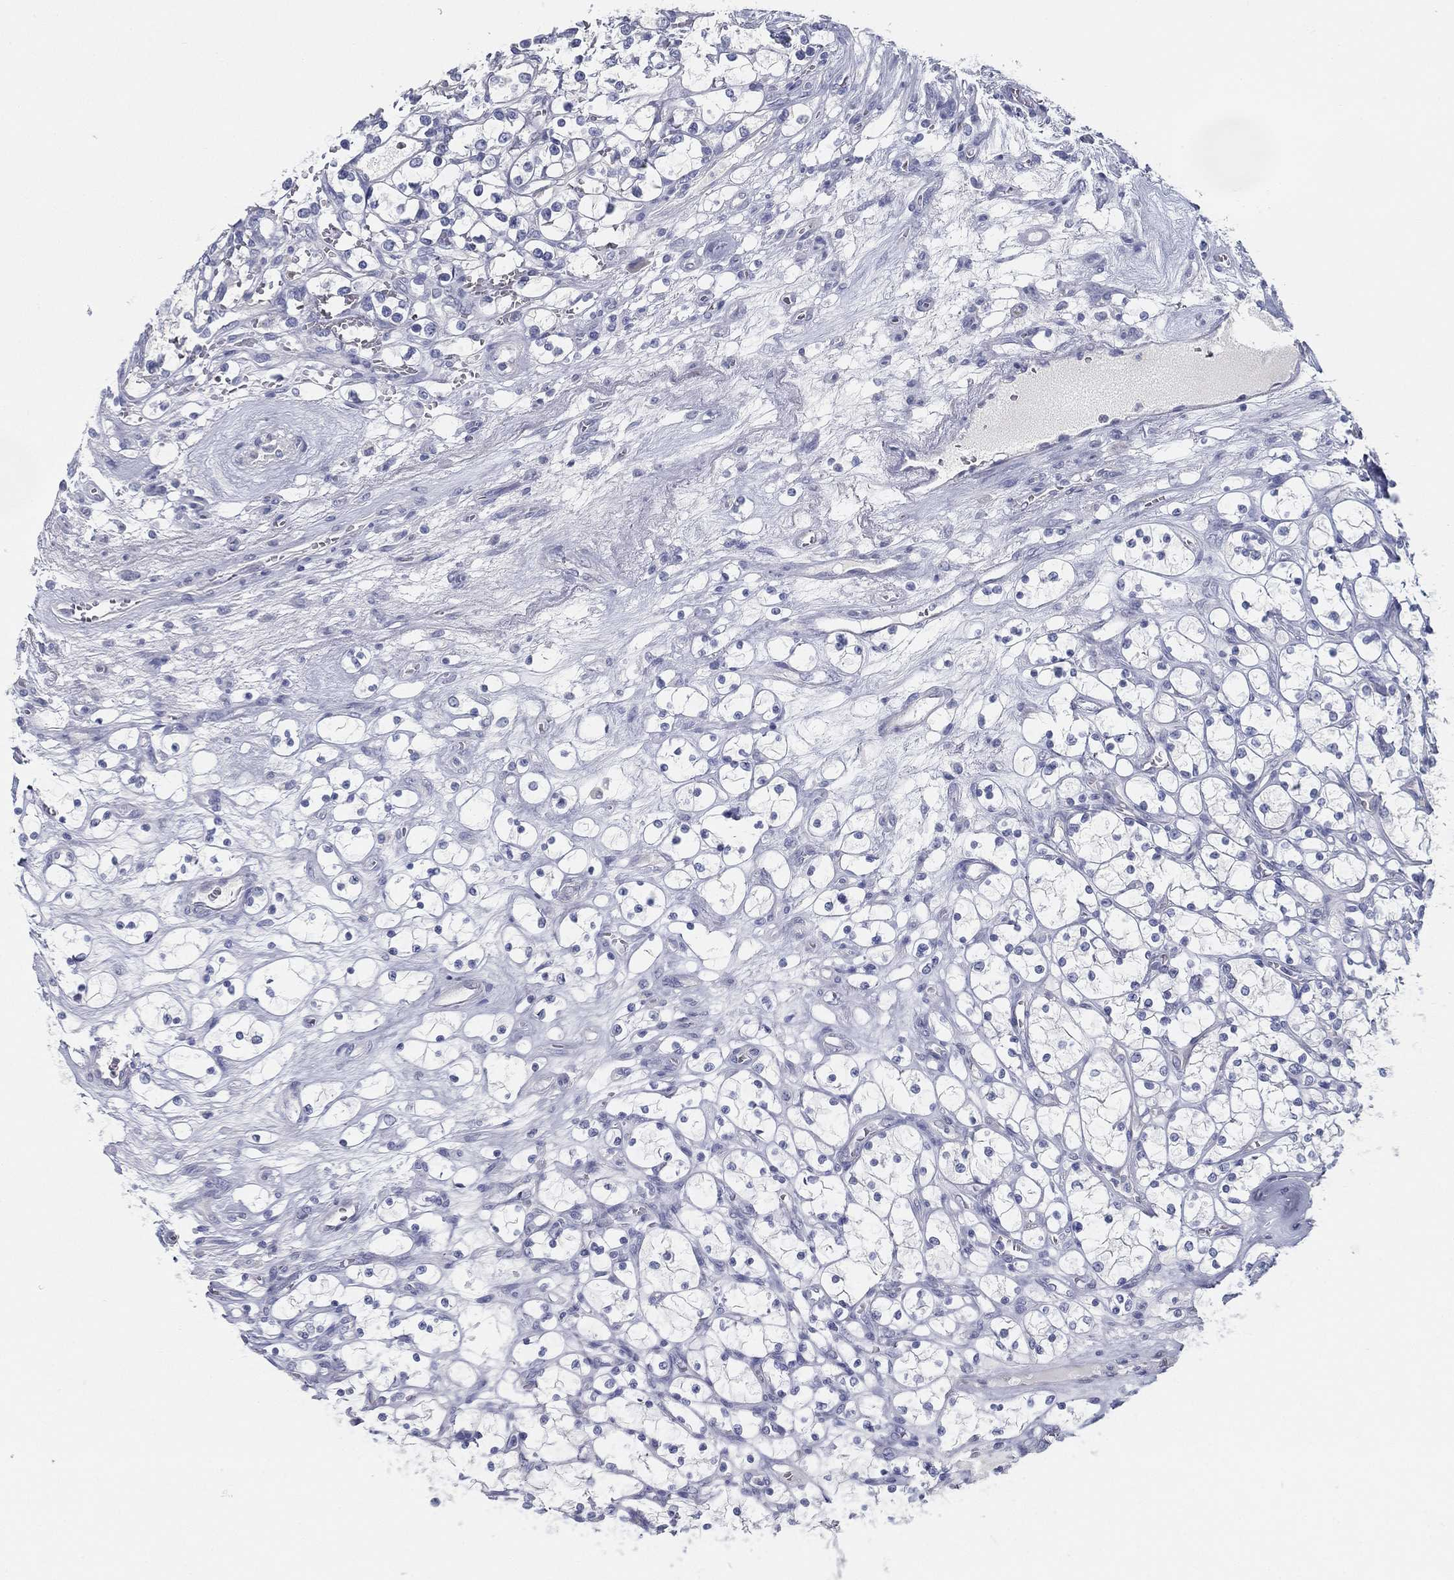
{"staining": {"intensity": "negative", "quantity": "none", "location": "none"}, "tissue": "renal cancer", "cell_type": "Tumor cells", "image_type": "cancer", "snomed": [{"axis": "morphology", "description": "Adenocarcinoma, NOS"}, {"axis": "topography", "description": "Kidney"}], "caption": "Immunohistochemistry (IHC) micrograph of human renal adenocarcinoma stained for a protein (brown), which shows no positivity in tumor cells.", "gene": "STS", "patient": {"sex": "female", "age": 69}}